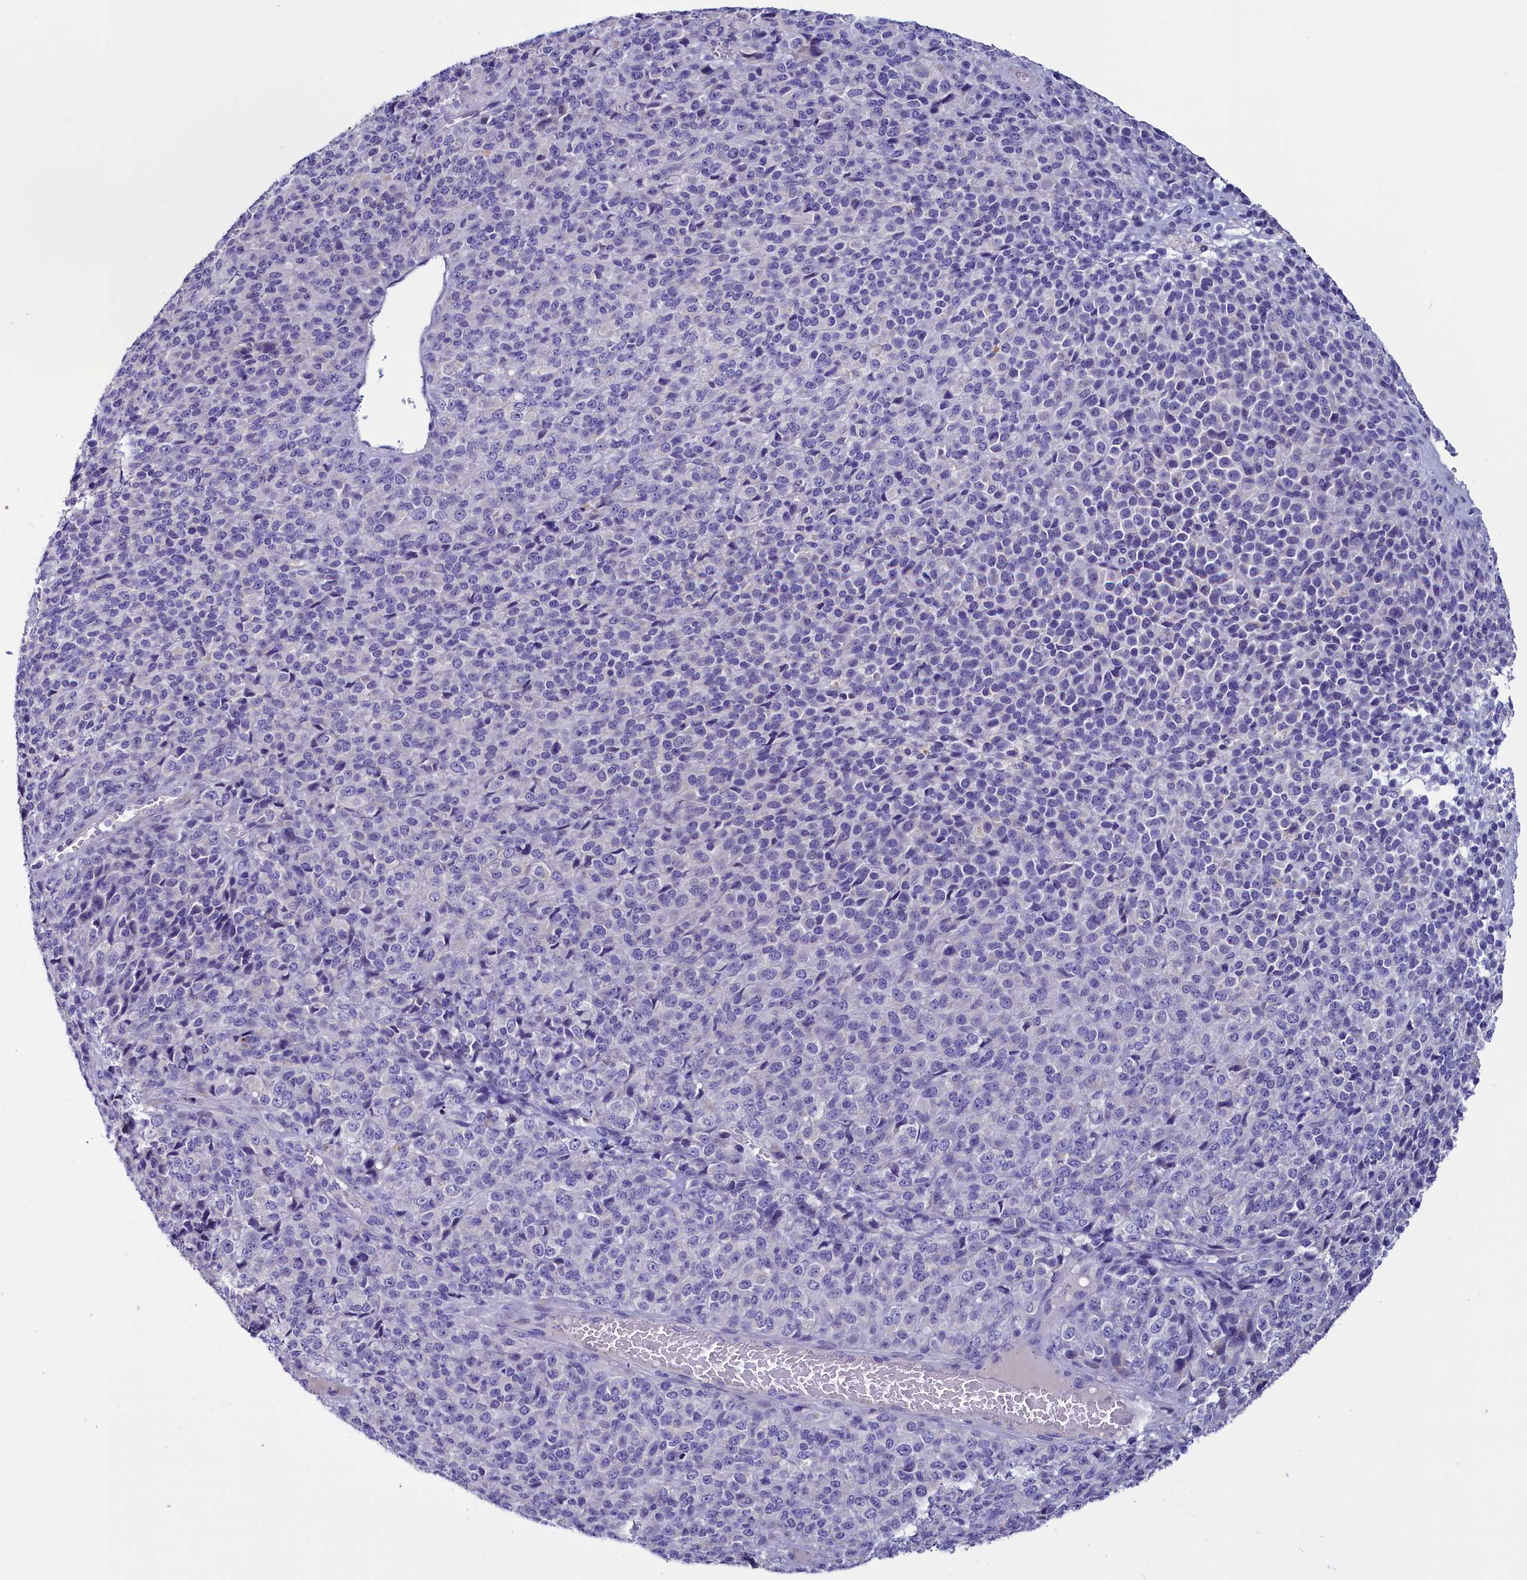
{"staining": {"intensity": "negative", "quantity": "none", "location": "none"}, "tissue": "melanoma", "cell_type": "Tumor cells", "image_type": "cancer", "snomed": [{"axis": "morphology", "description": "Malignant melanoma, Metastatic site"}, {"axis": "topography", "description": "Brain"}], "caption": "This histopathology image is of malignant melanoma (metastatic site) stained with IHC to label a protein in brown with the nuclei are counter-stained blue. There is no expression in tumor cells.", "gene": "RTTN", "patient": {"sex": "female", "age": 56}}